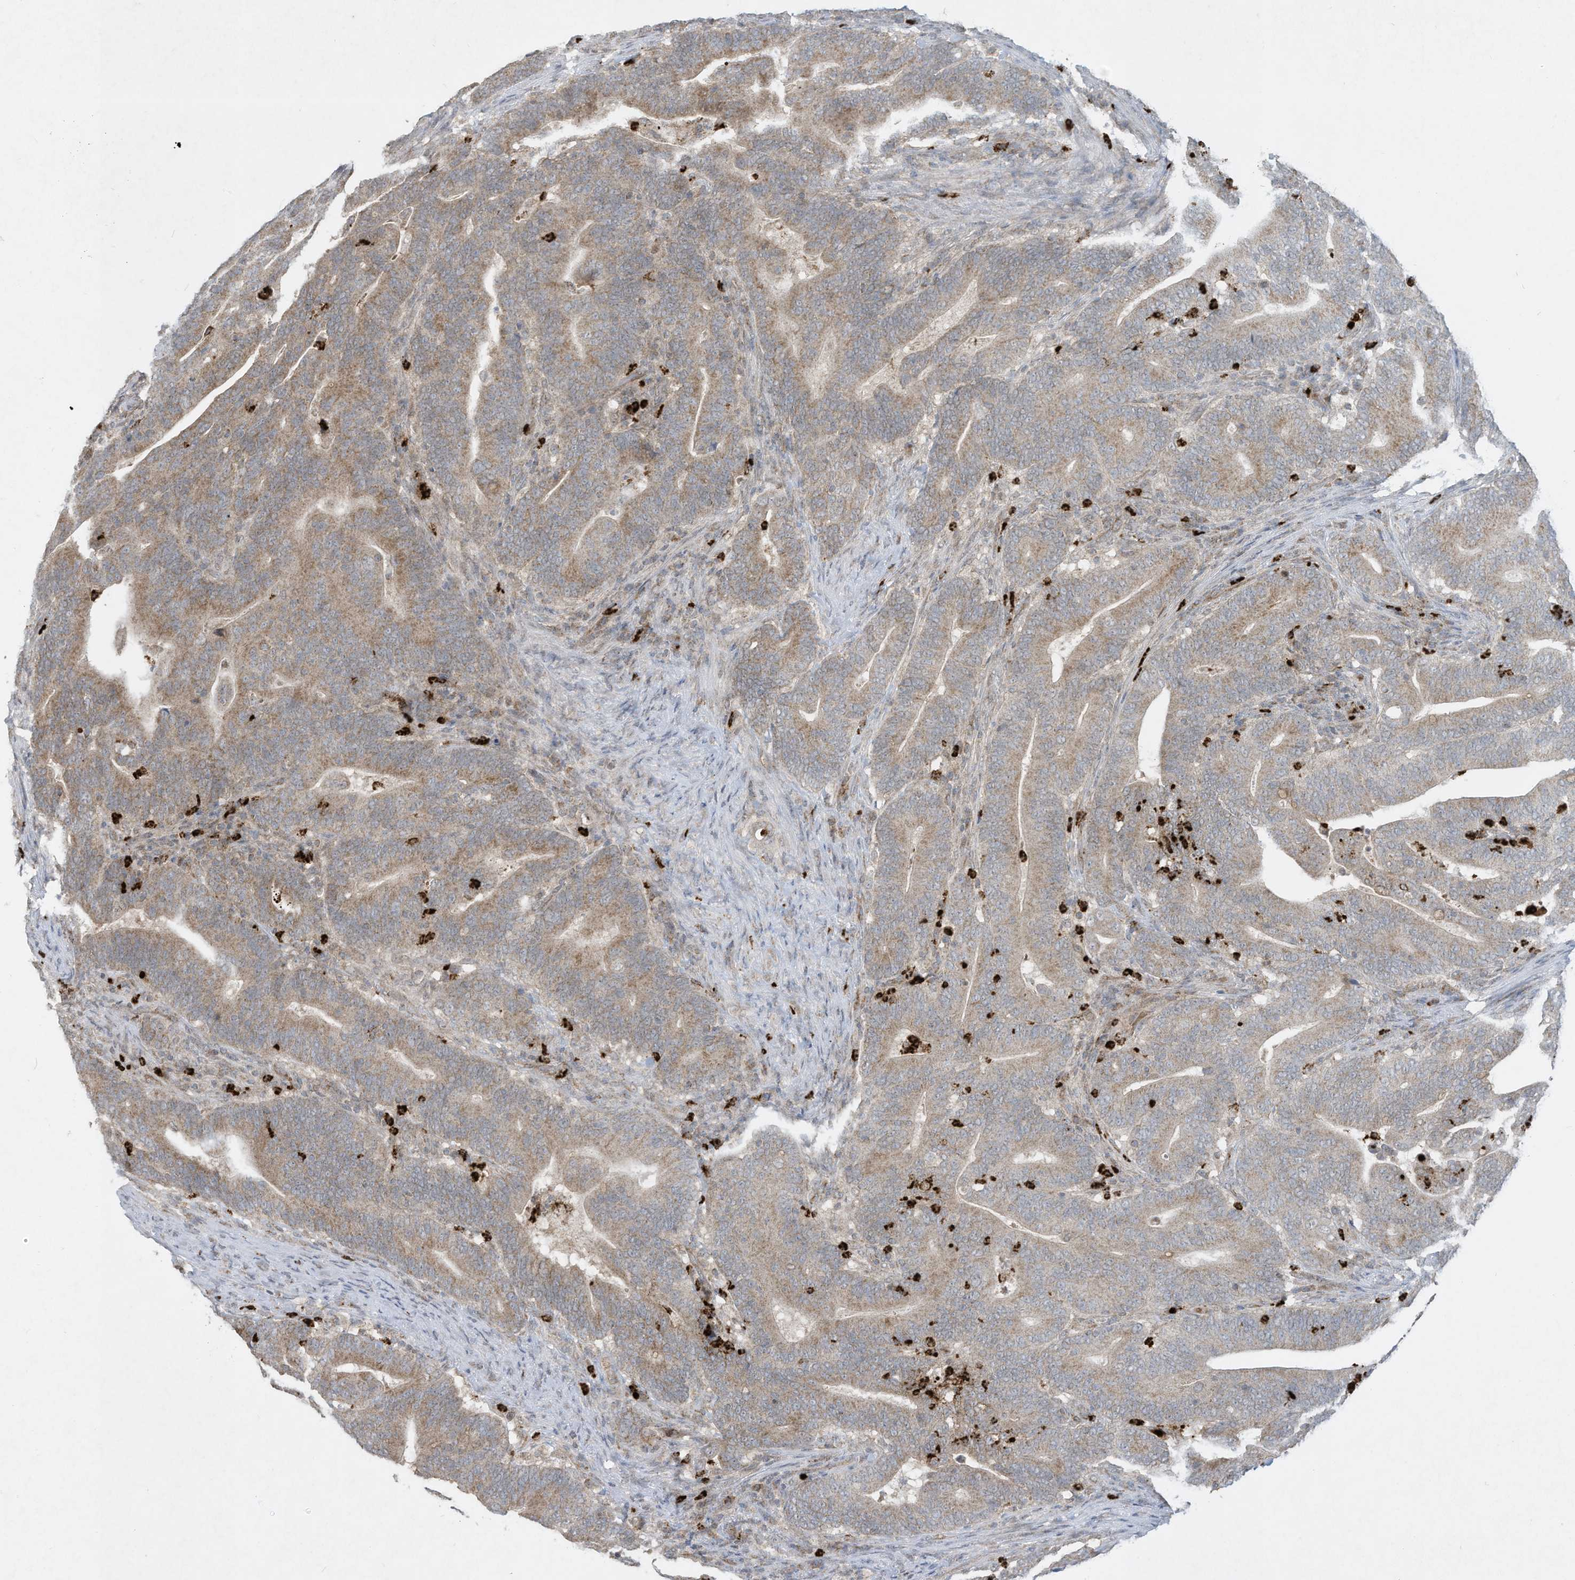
{"staining": {"intensity": "moderate", "quantity": ">75%", "location": "cytoplasmic/membranous"}, "tissue": "colorectal cancer", "cell_type": "Tumor cells", "image_type": "cancer", "snomed": [{"axis": "morphology", "description": "Normal tissue, NOS"}, {"axis": "morphology", "description": "Adenocarcinoma, NOS"}, {"axis": "topography", "description": "Colon"}], "caption": "This histopathology image demonstrates IHC staining of colorectal adenocarcinoma, with medium moderate cytoplasmic/membranous positivity in about >75% of tumor cells.", "gene": "CHRNA4", "patient": {"sex": "female", "age": 66}}